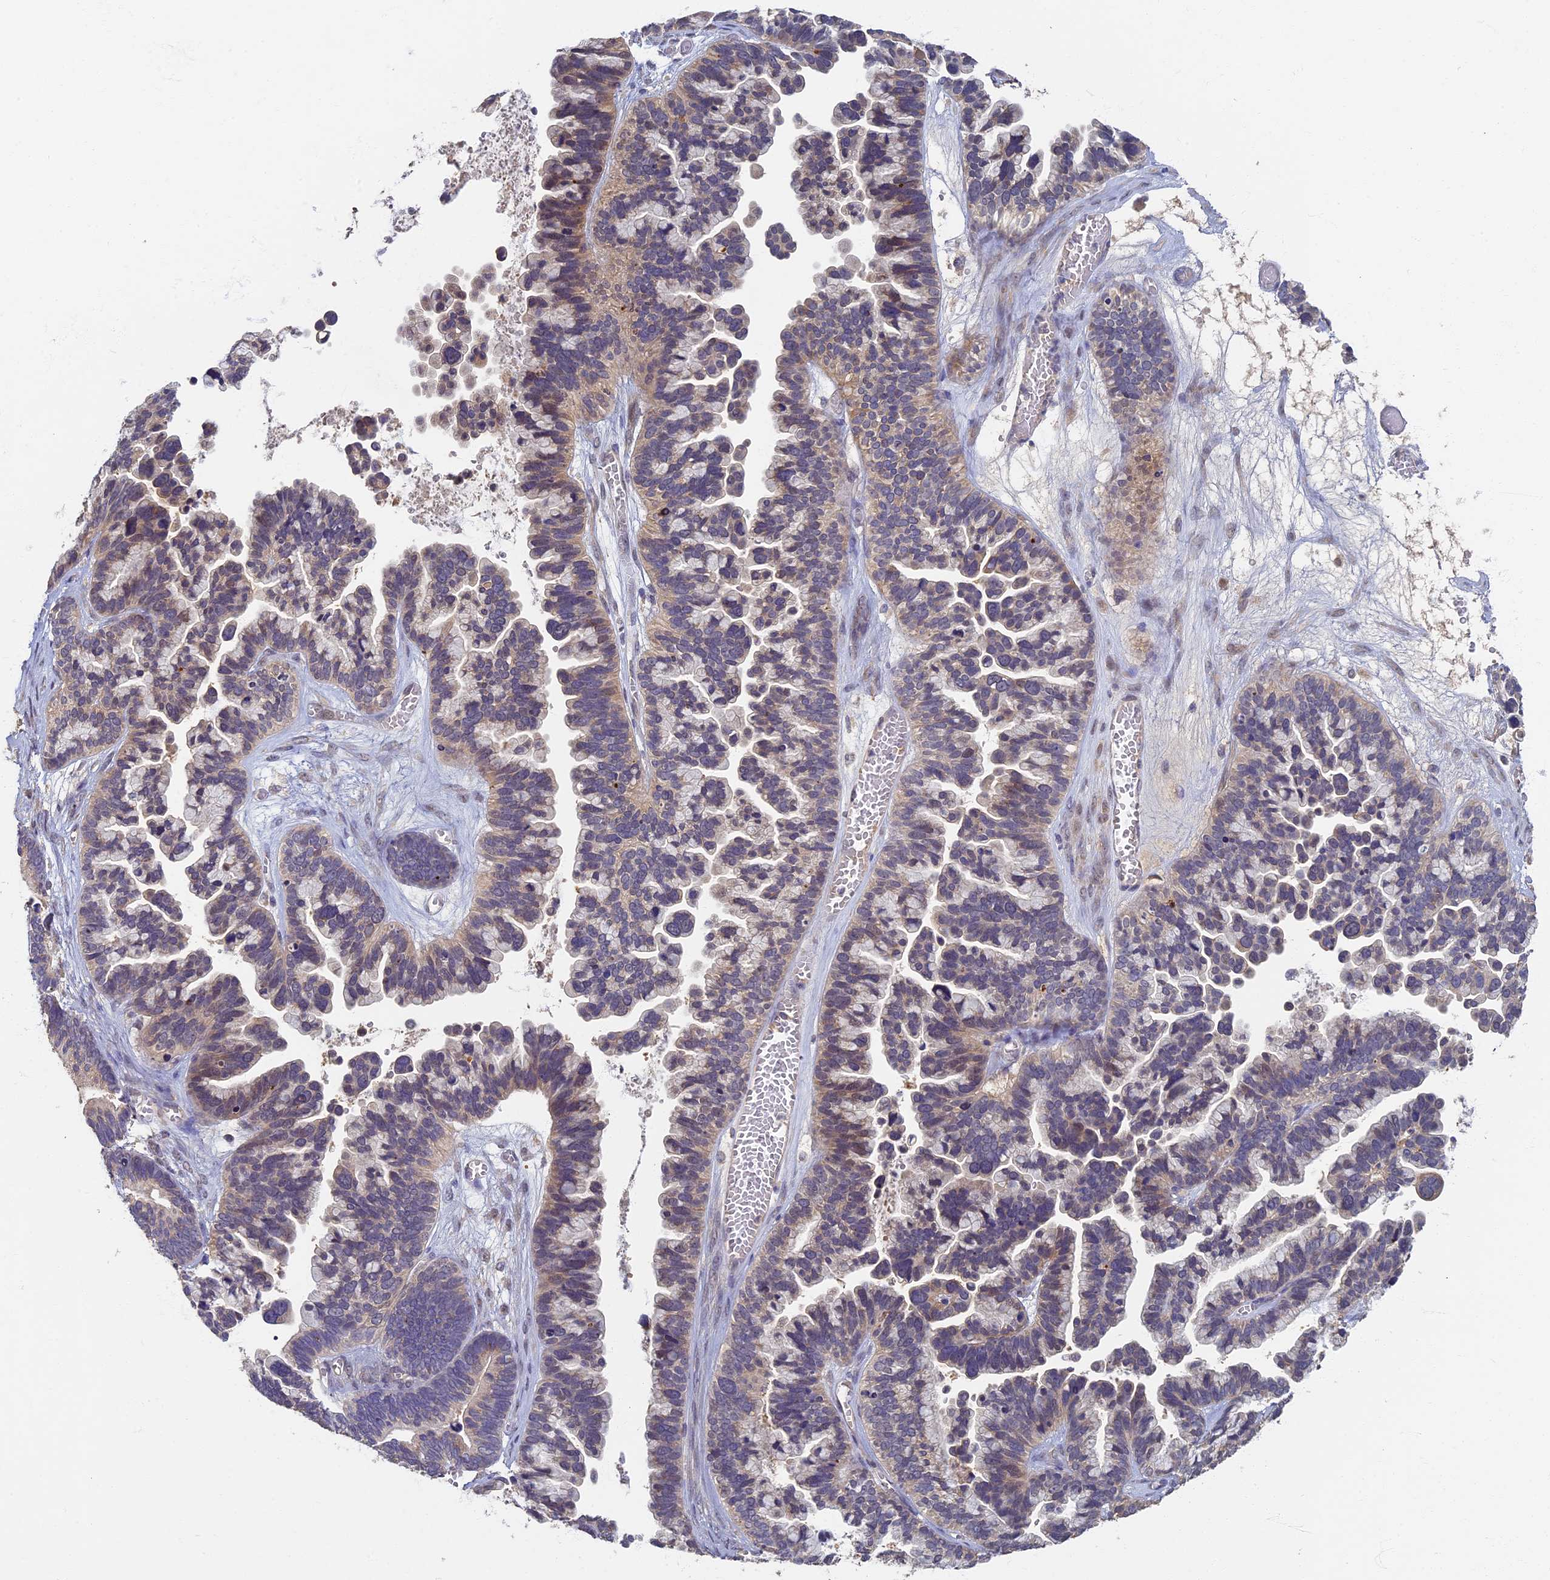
{"staining": {"intensity": "weak", "quantity": "<25%", "location": "cytoplasmic/membranous"}, "tissue": "ovarian cancer", "cell_type": "Tumor cells", "image_type": "cancer", "snomed": [{"axis": "morphology", "description": "Cystadenocarcinoma, serous, NOS"}, {"axis": "topography", "description": "Ovary"}], "caption": "High magnification brightfield microscopy of ovarian cancer stained with DAB (3,3'-diaminobenzidine) (brown) and counterstained with hematoxylin (blue): tumor cells show no significant expression.", "gene": "RSPH3", "patient": {"sex": "female", "age": 56}}